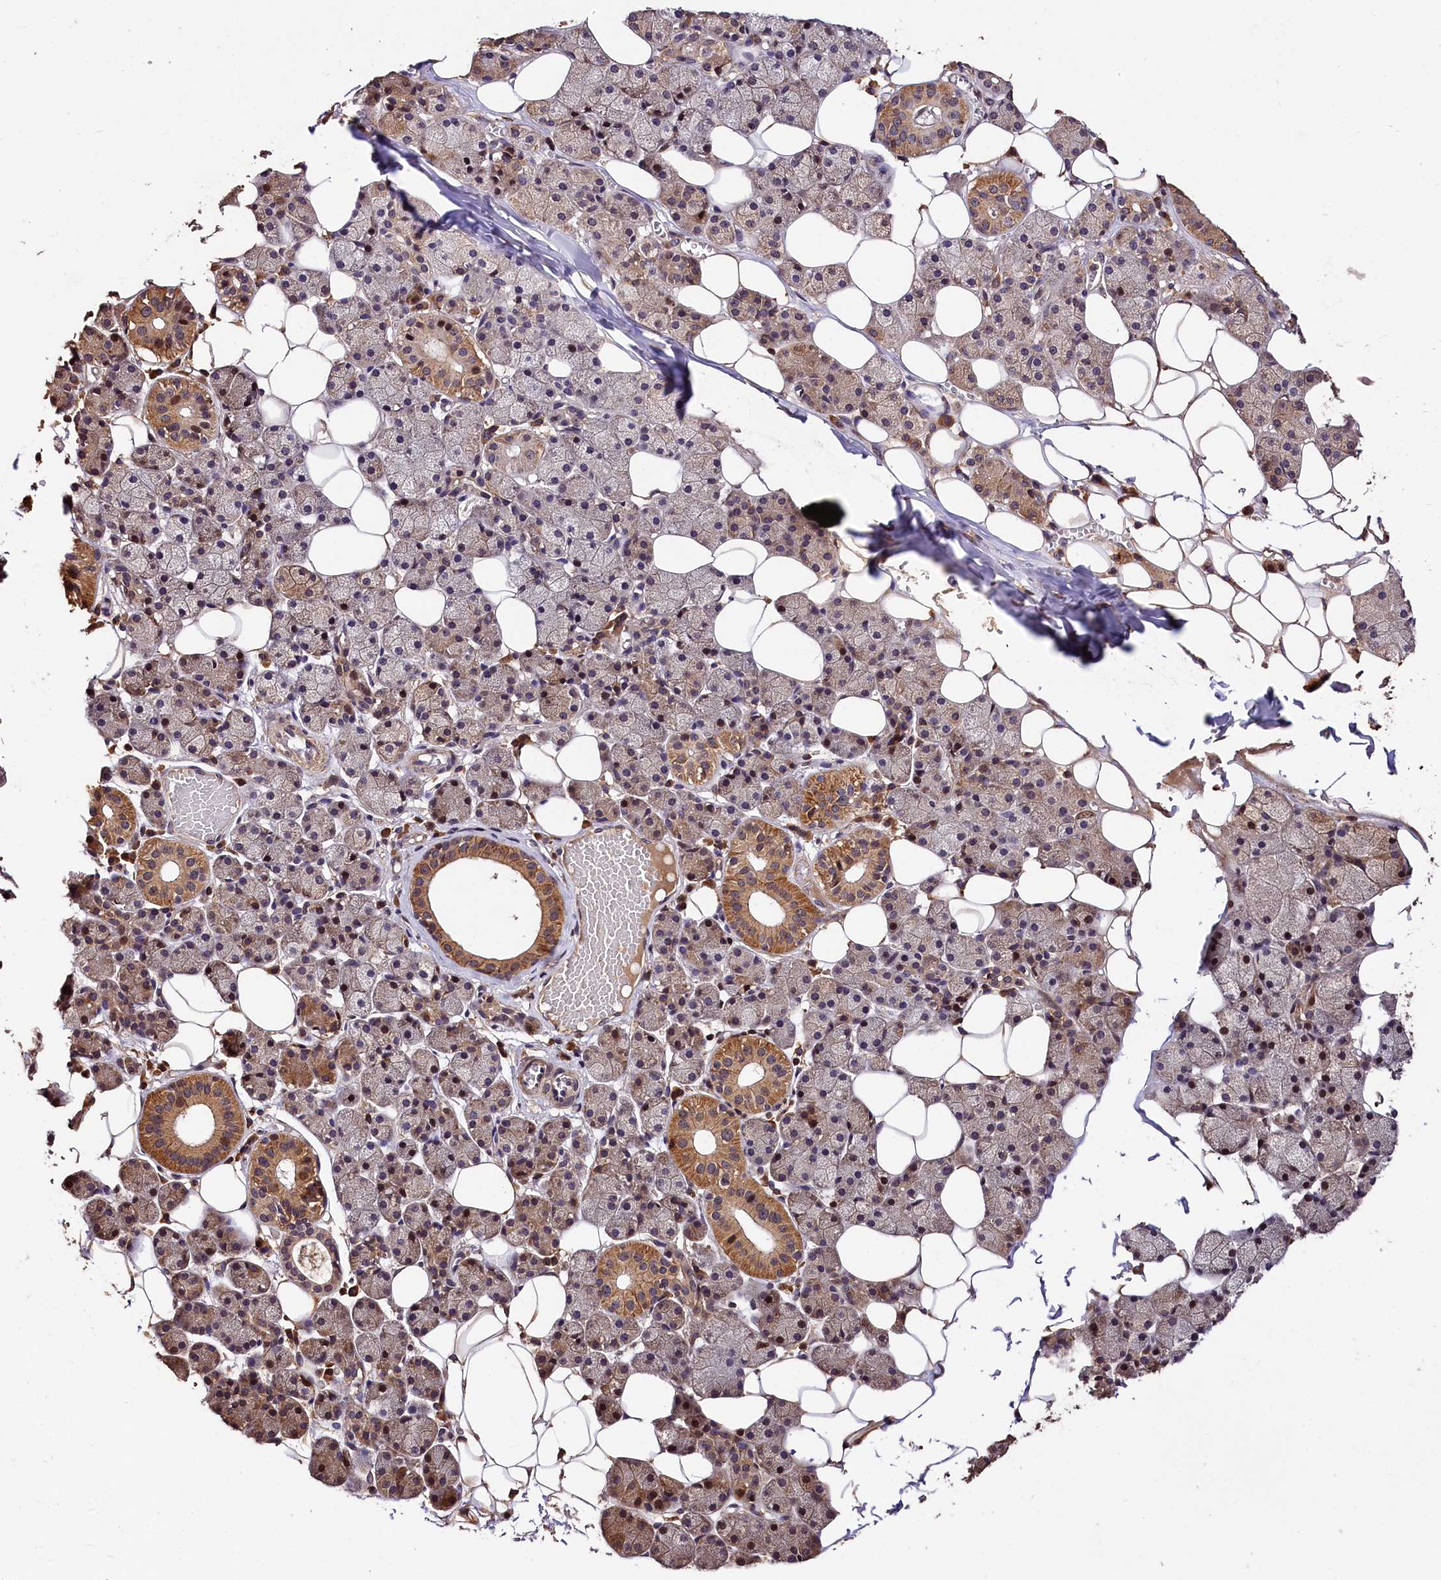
{"staining": {"intensity": "moderate", "quantity": "25%-75%", "location": "cytoplasmic/membranous,nuclear"}, "tissue": "salivary gland", "cell_type": "Glandular cells", "image_type": "normal", "snomed": [{"axis": "morphology", "description": "Normal tissue, NOS"}, {"axis": "topography", "description": "Salivary gland"}], "caption": "A photomicrograph showing moderate cytoplasmic/membranous,nuclear positivity in about 25%-75% of glandular cells in benign salivary gland, as visualized by brown immunohistochemical staining.", "gene": "KPTN", "patient": {"sex": "female", "age": 33}}